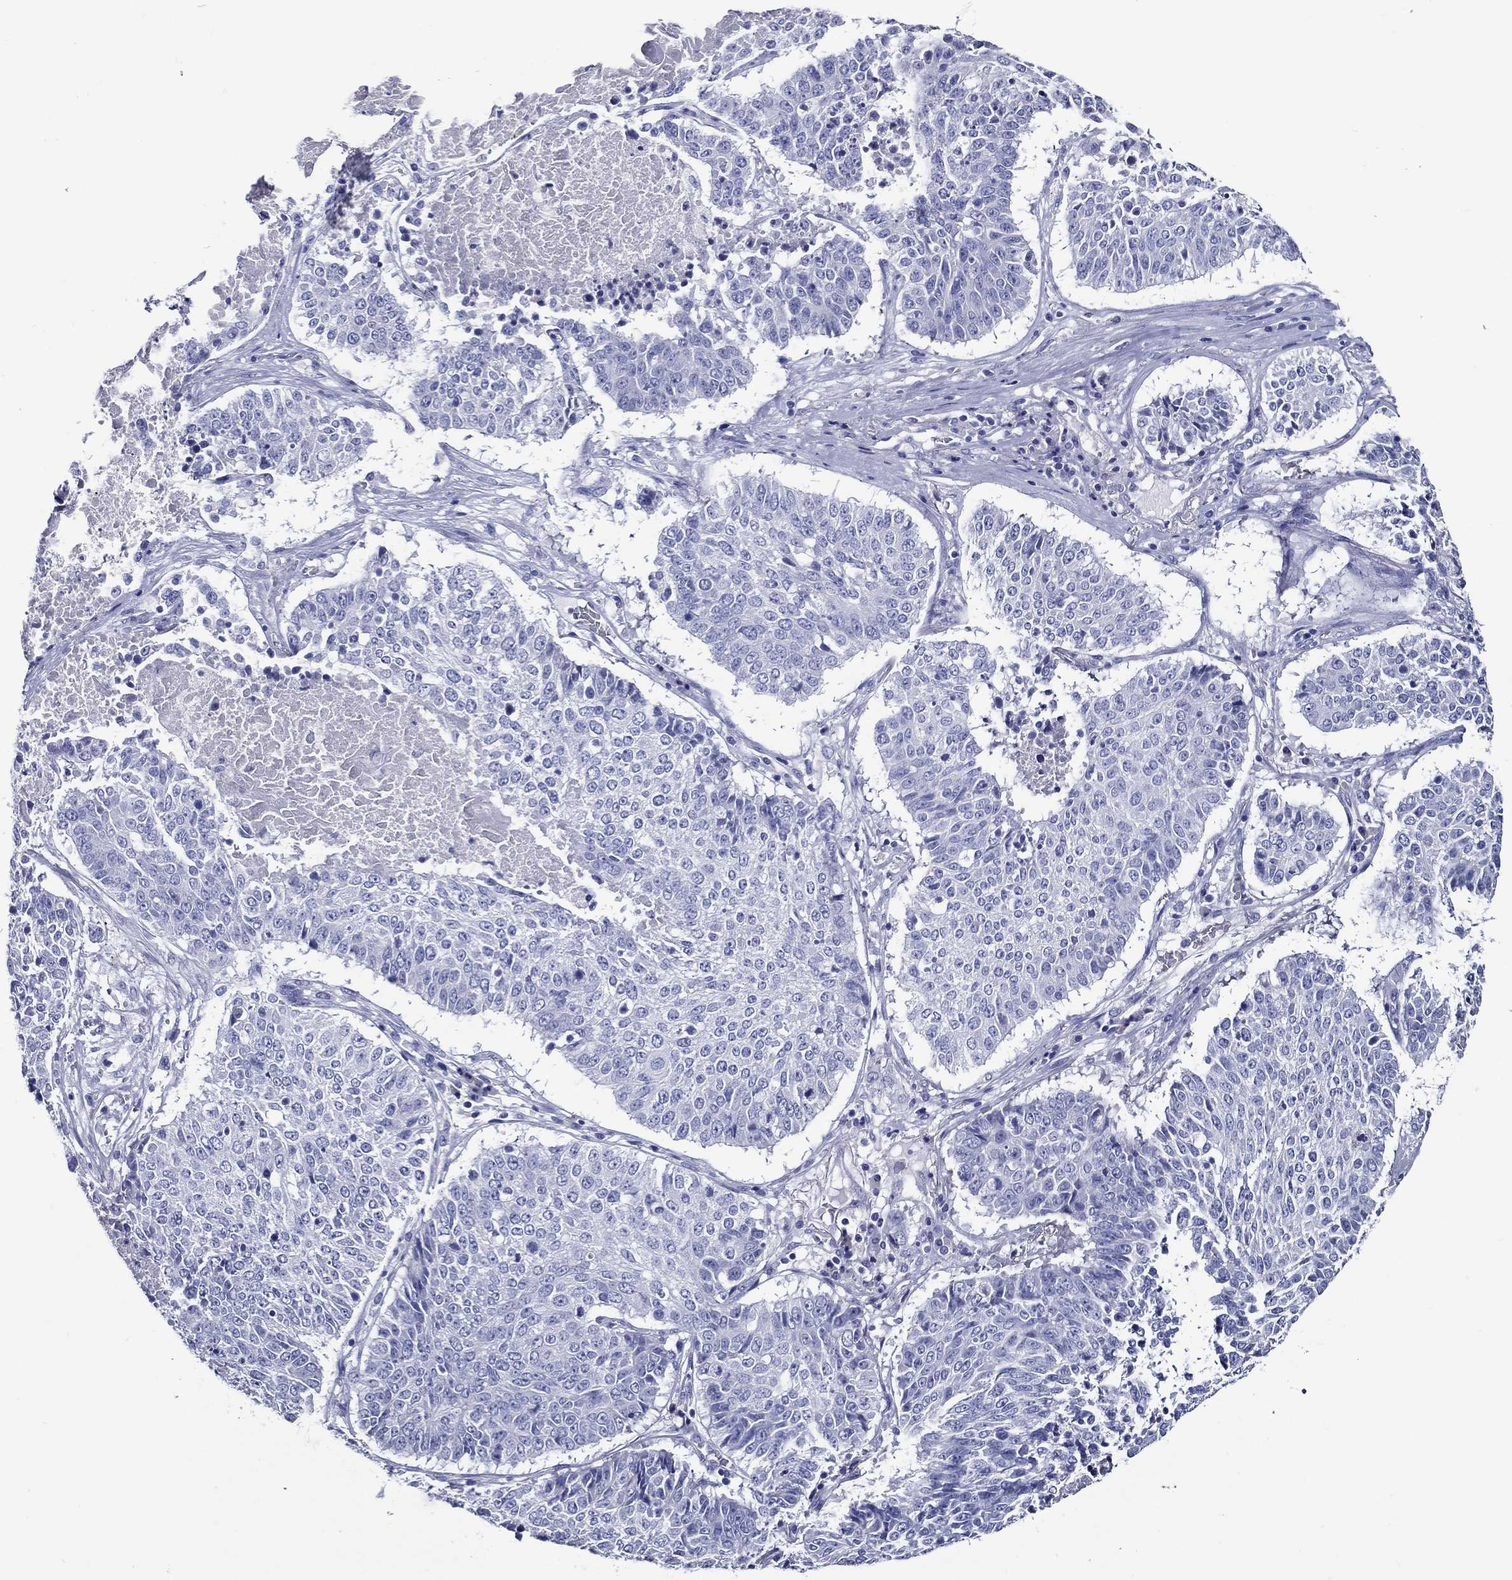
{"staining": {"intensity": "negative", "quantity": "none", "location": "none"}, "tissue": "lung cancer", "cell_type": "Tumor cells", "image_type": "cancer", "snomed": [{"axis": "morphology", "description": "Squamous cell carcinoma, NOS"}, {"axis": "topography", "description": "Lung"}], "caption": "Immunohistochemical staining of human lung cancer (squamous cell carcinoma) reveals no significant positivity in tumor cells.", "gene": "ACE2", "patient": {"sex": "male", "age": 64}}